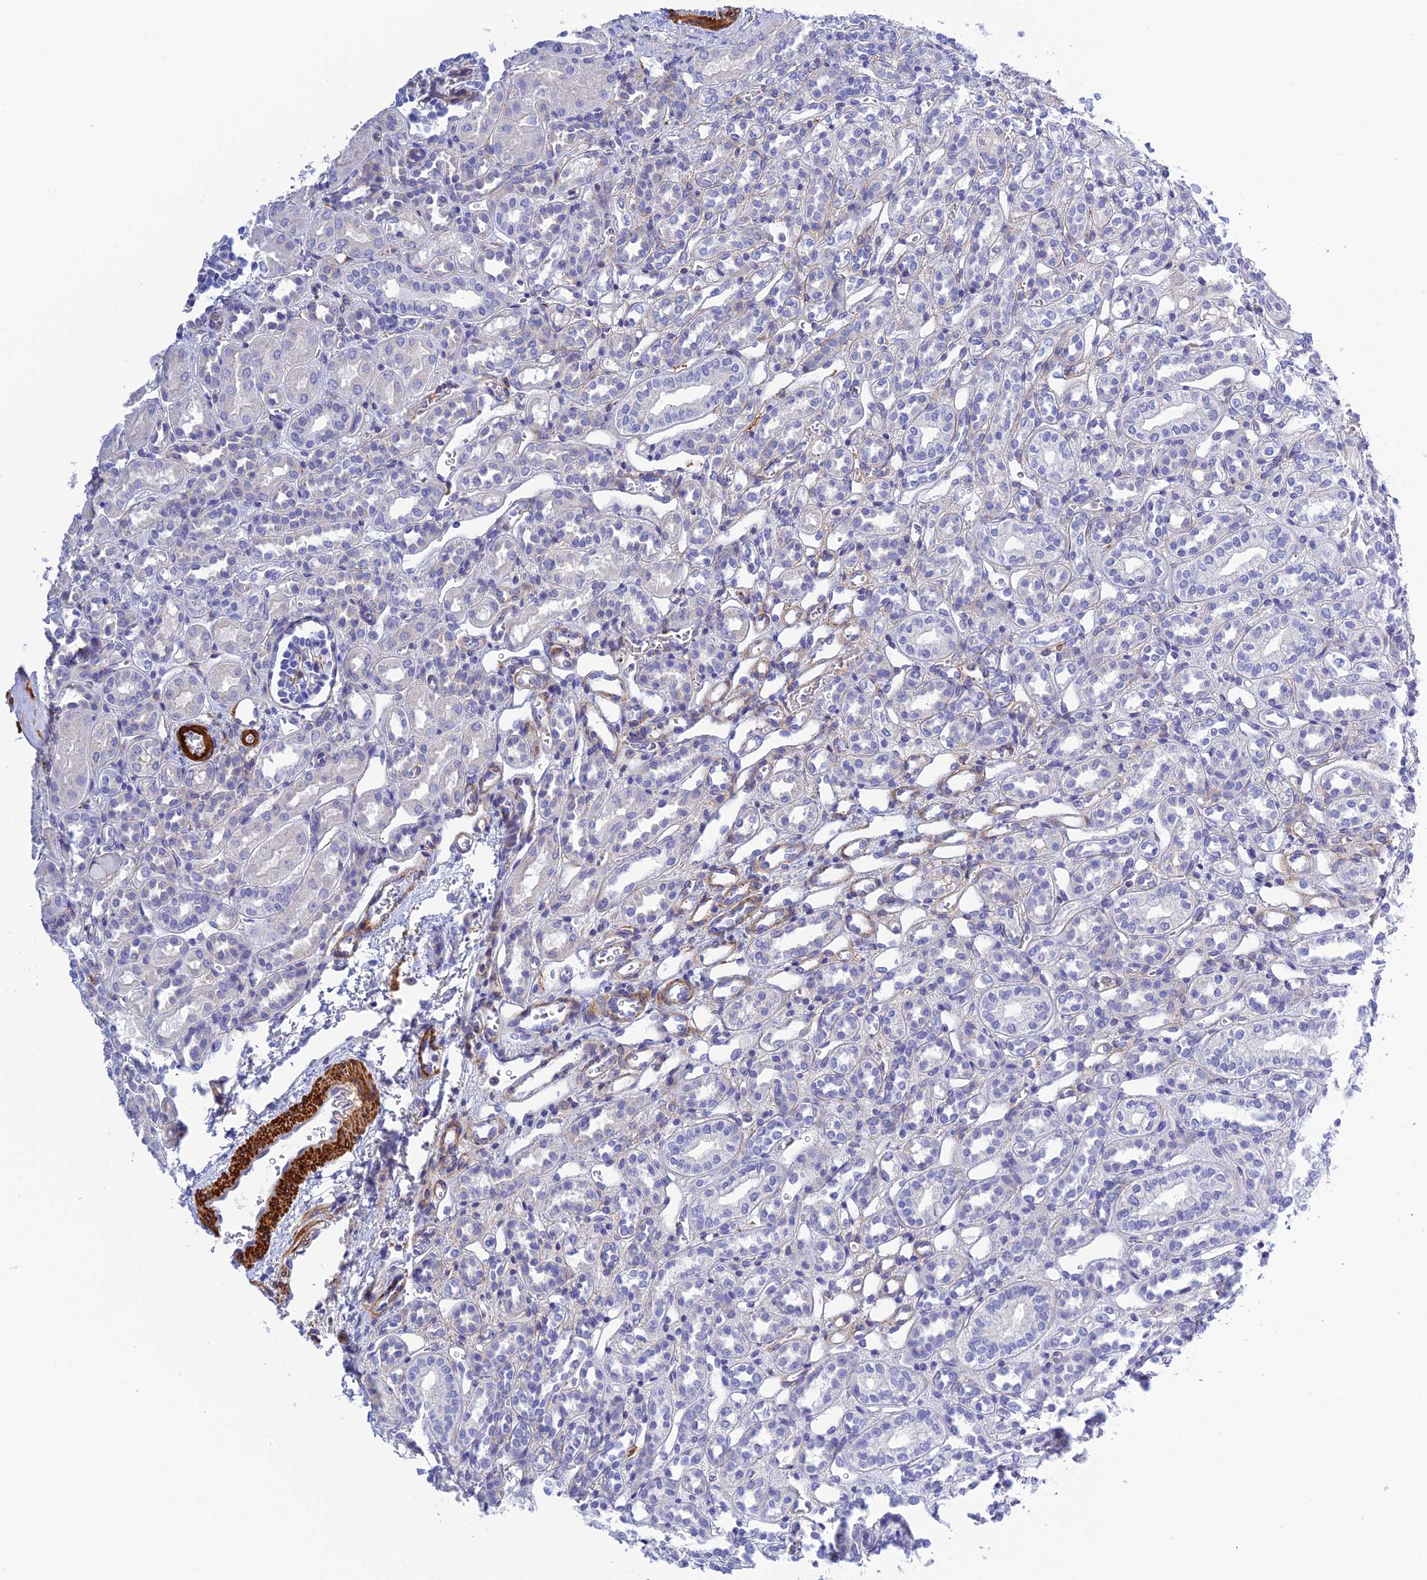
{"staining": {"intensity": "moderate", "quantity": "<25%", "location": "cytoplasmic/membranous"}, "tissue": "kidney", "cell_type": "Cells in glomeruli", "image_type": "normal", "snomed": [{"axis": "morphology", "description": "Normal tissue, NOS"}, {"axis": "morphology", "description": "Neoplasm, malignant, NOS"}, {"axis": "topography", "description": "Kidney"}], "caption": "Immunohistochemical staining of benign kidney exhibits moderate cytoplasmic/membranous protein positivity in approximately <25% of cells in glomeruli.", "gene": "ZDHHC16", "patient": {"sex": "female", "age": 1}}